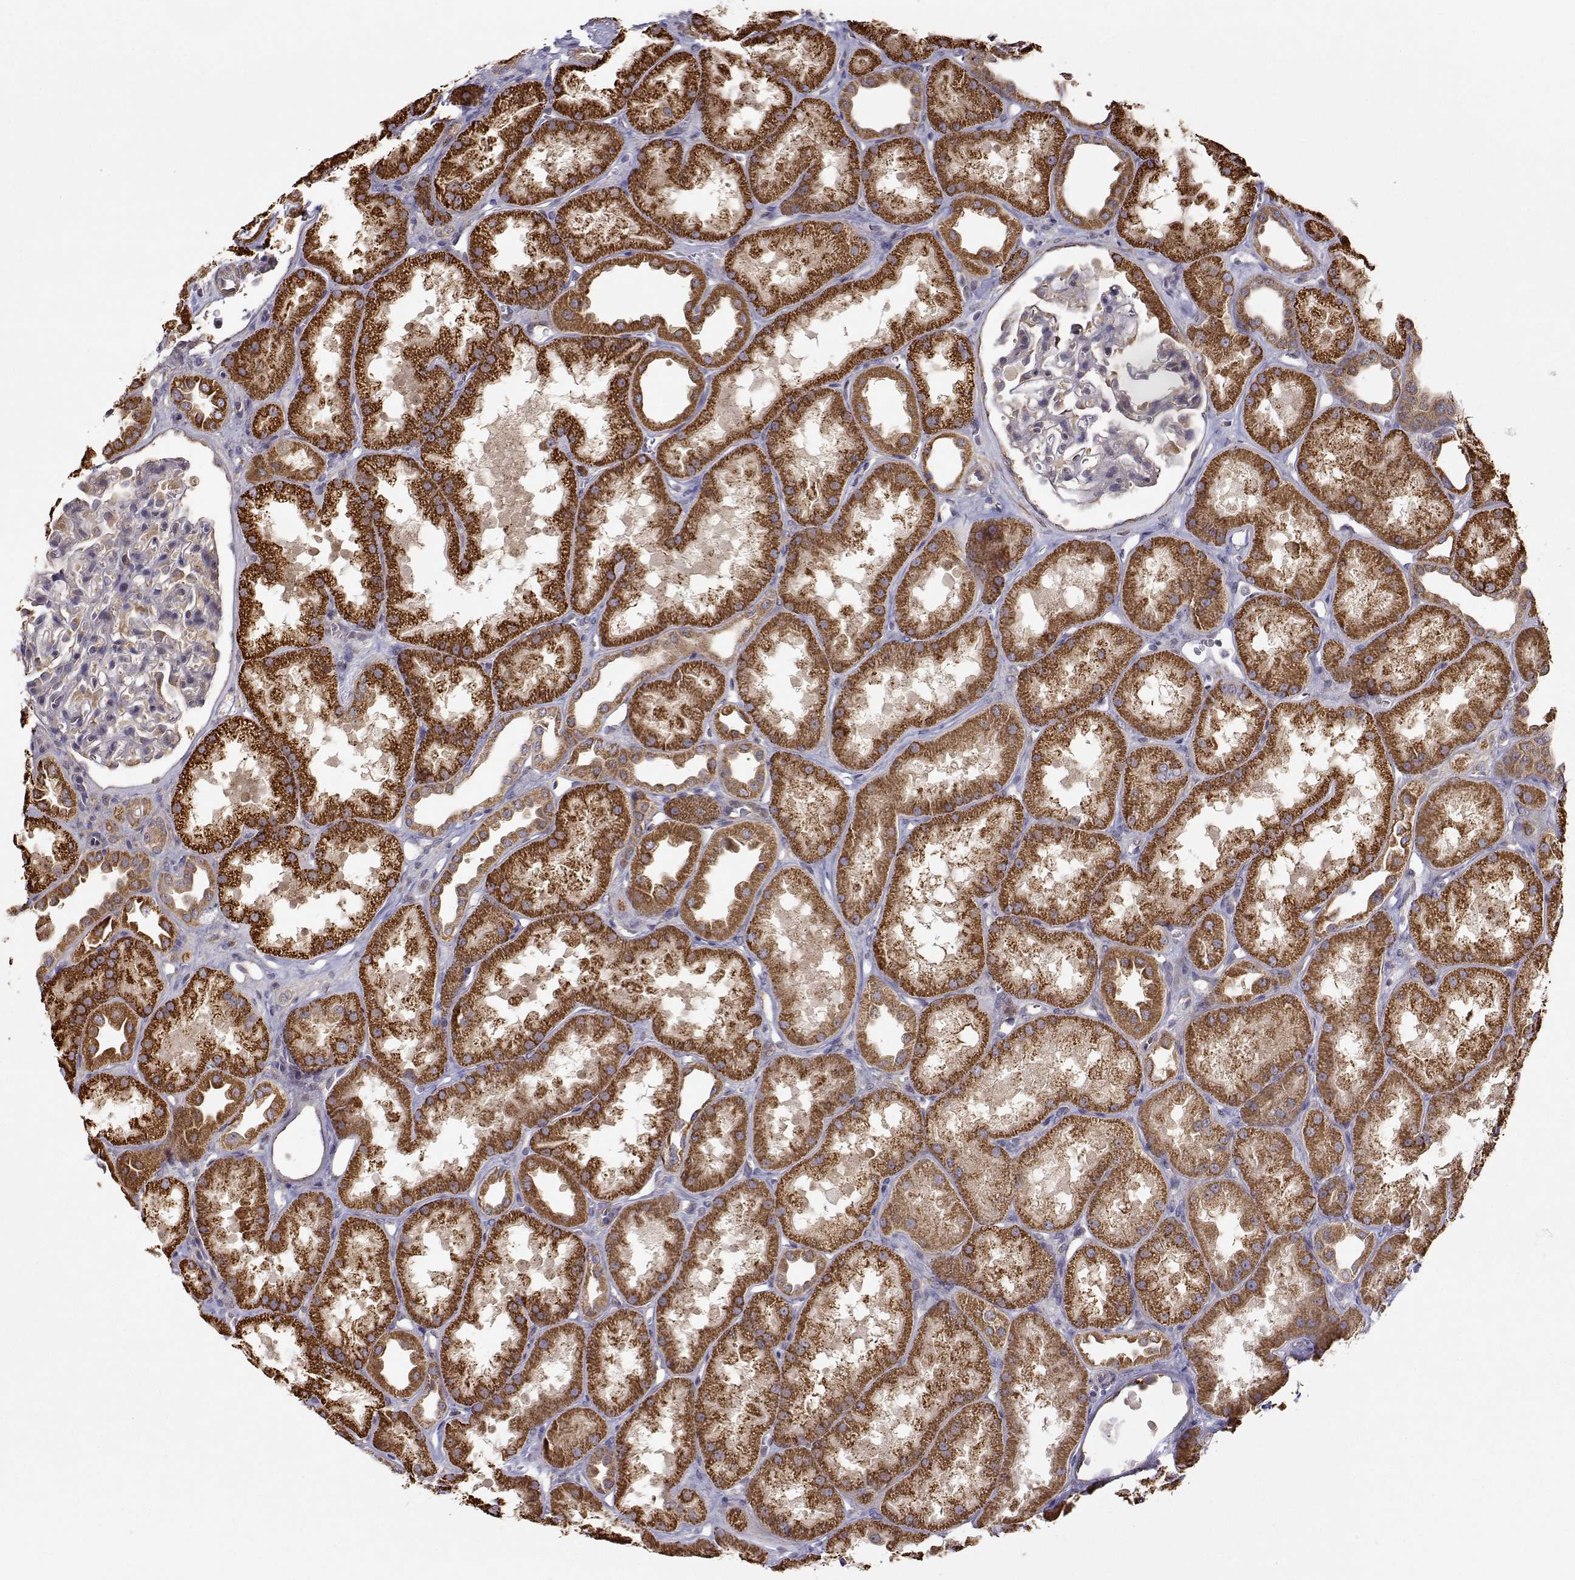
{"staining": {"intensity": "weak", "quantity": "25%-75%", "location": "cytoplasmic/membranous"}, "tissue": "kidney", "cell_type": "Cells in glomeruli", "image_type": "normal", "snomed": [{"axis": "morphology", "description": "Normal tissue, NOS"}, {"axis": "topography", "description": "Kidney"}], "caption": "Protein expression analysis of unremarkable human kidney reveals weak cytoplasmic/membranous staining in approximately 25%-75% of cells in glomeruli. (Brightfield microscopy of DAB IHC at high magnification).", "gene": "PAIP1", "patient": {"sex": "male", "age": 61}}